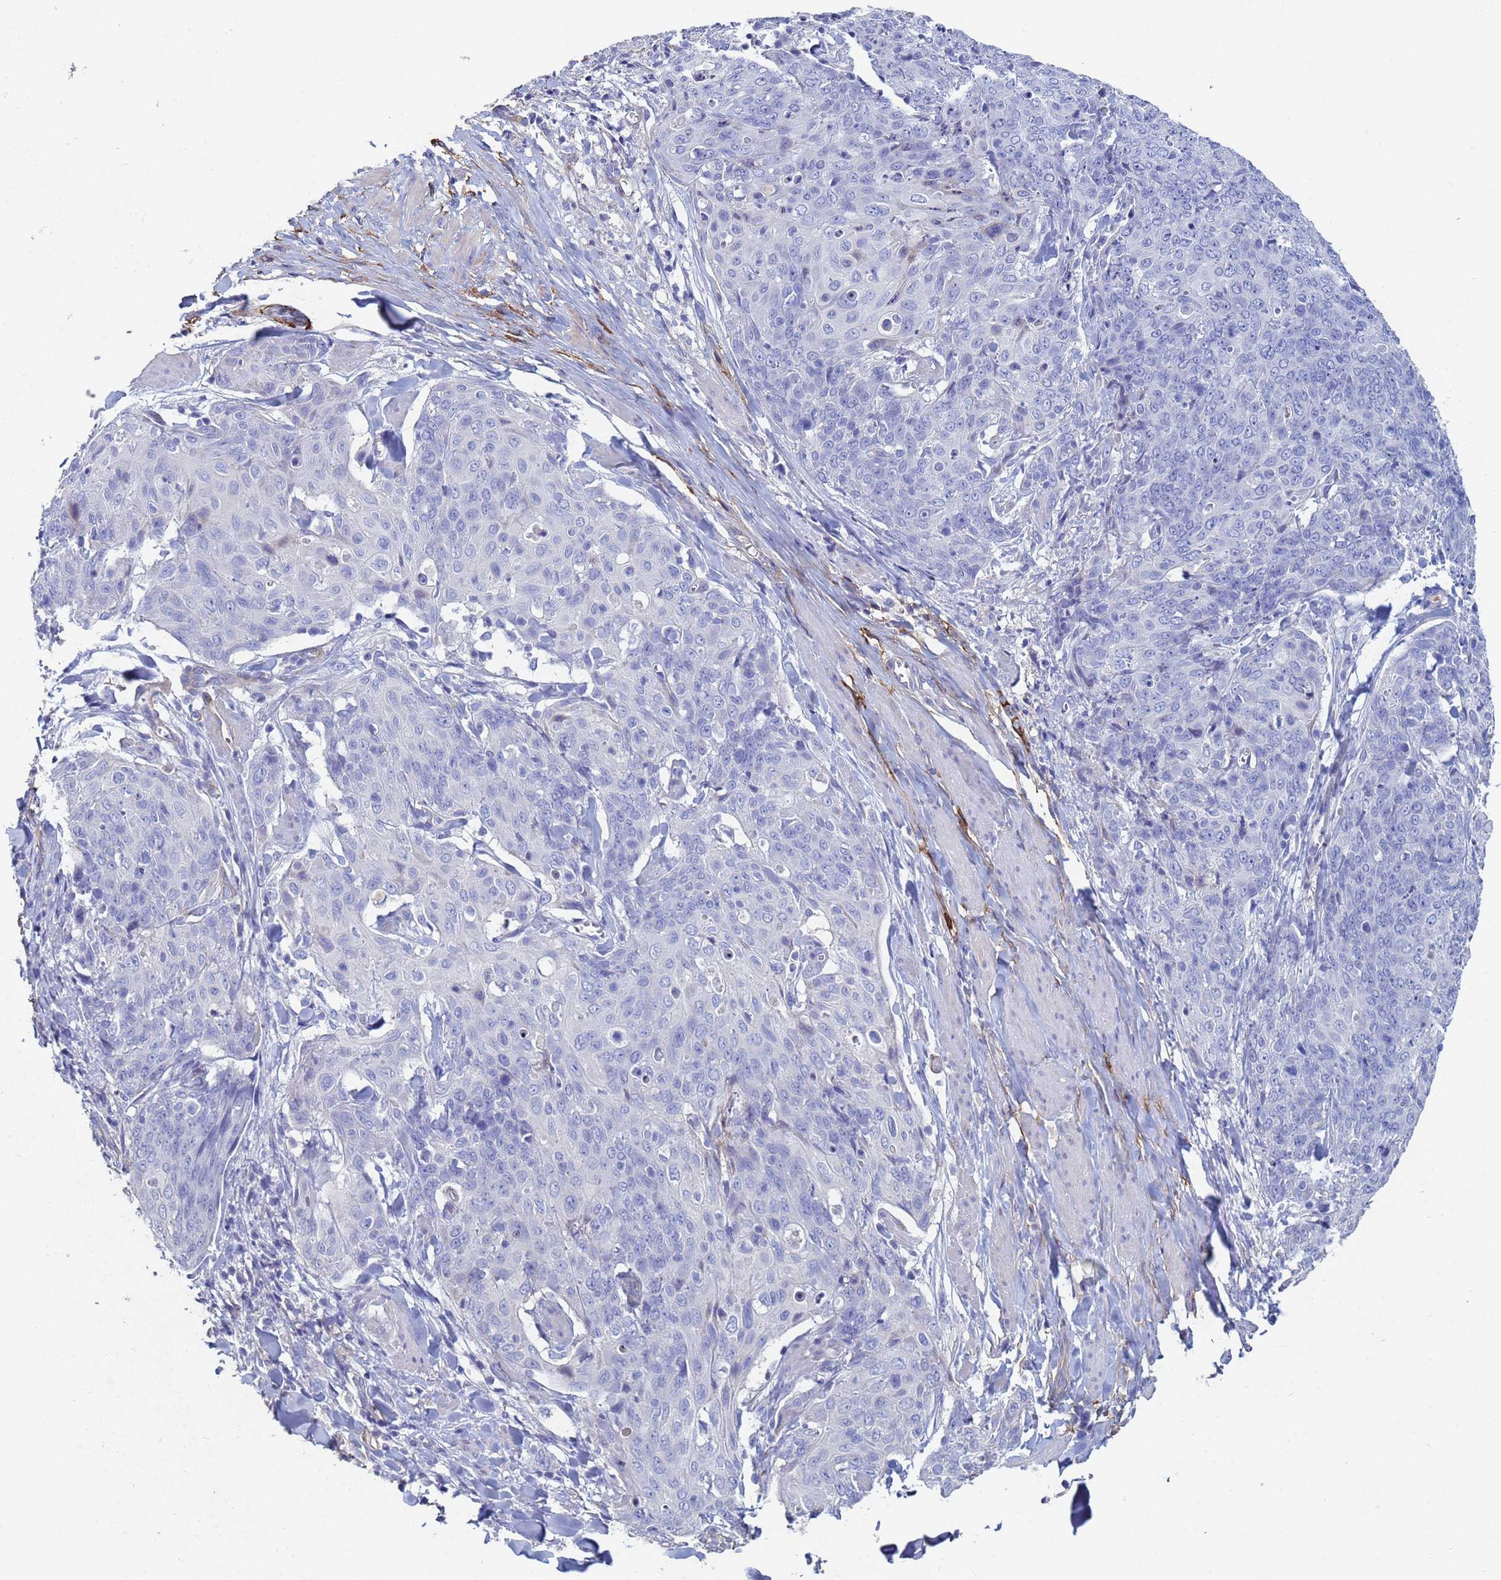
{"staining": {"intensity": "negative", "quantity": "none", "location": "none"}, "tissue": "skin cancer", "cell_type": "Tumor cells", "image_type": "cancer", "snomed": [{"axis": "morphology", "description": "Squamous cell carcinoma, NOS"}, {"axis": "topography", "description": "Skin"}, {"axis": "topography", "description": "Vulva"}], "caption": "Immunohistochemistry (IHC) of squamous cell carcinoma (skin) demonstrates no expression in tumor cells. (DAB (3,3'-diaminobenzidine) immunohistochemistry with hematoxylin counter stain).", "gene": "ABCA8", "patient": {"sex": "female", "age": 85}}